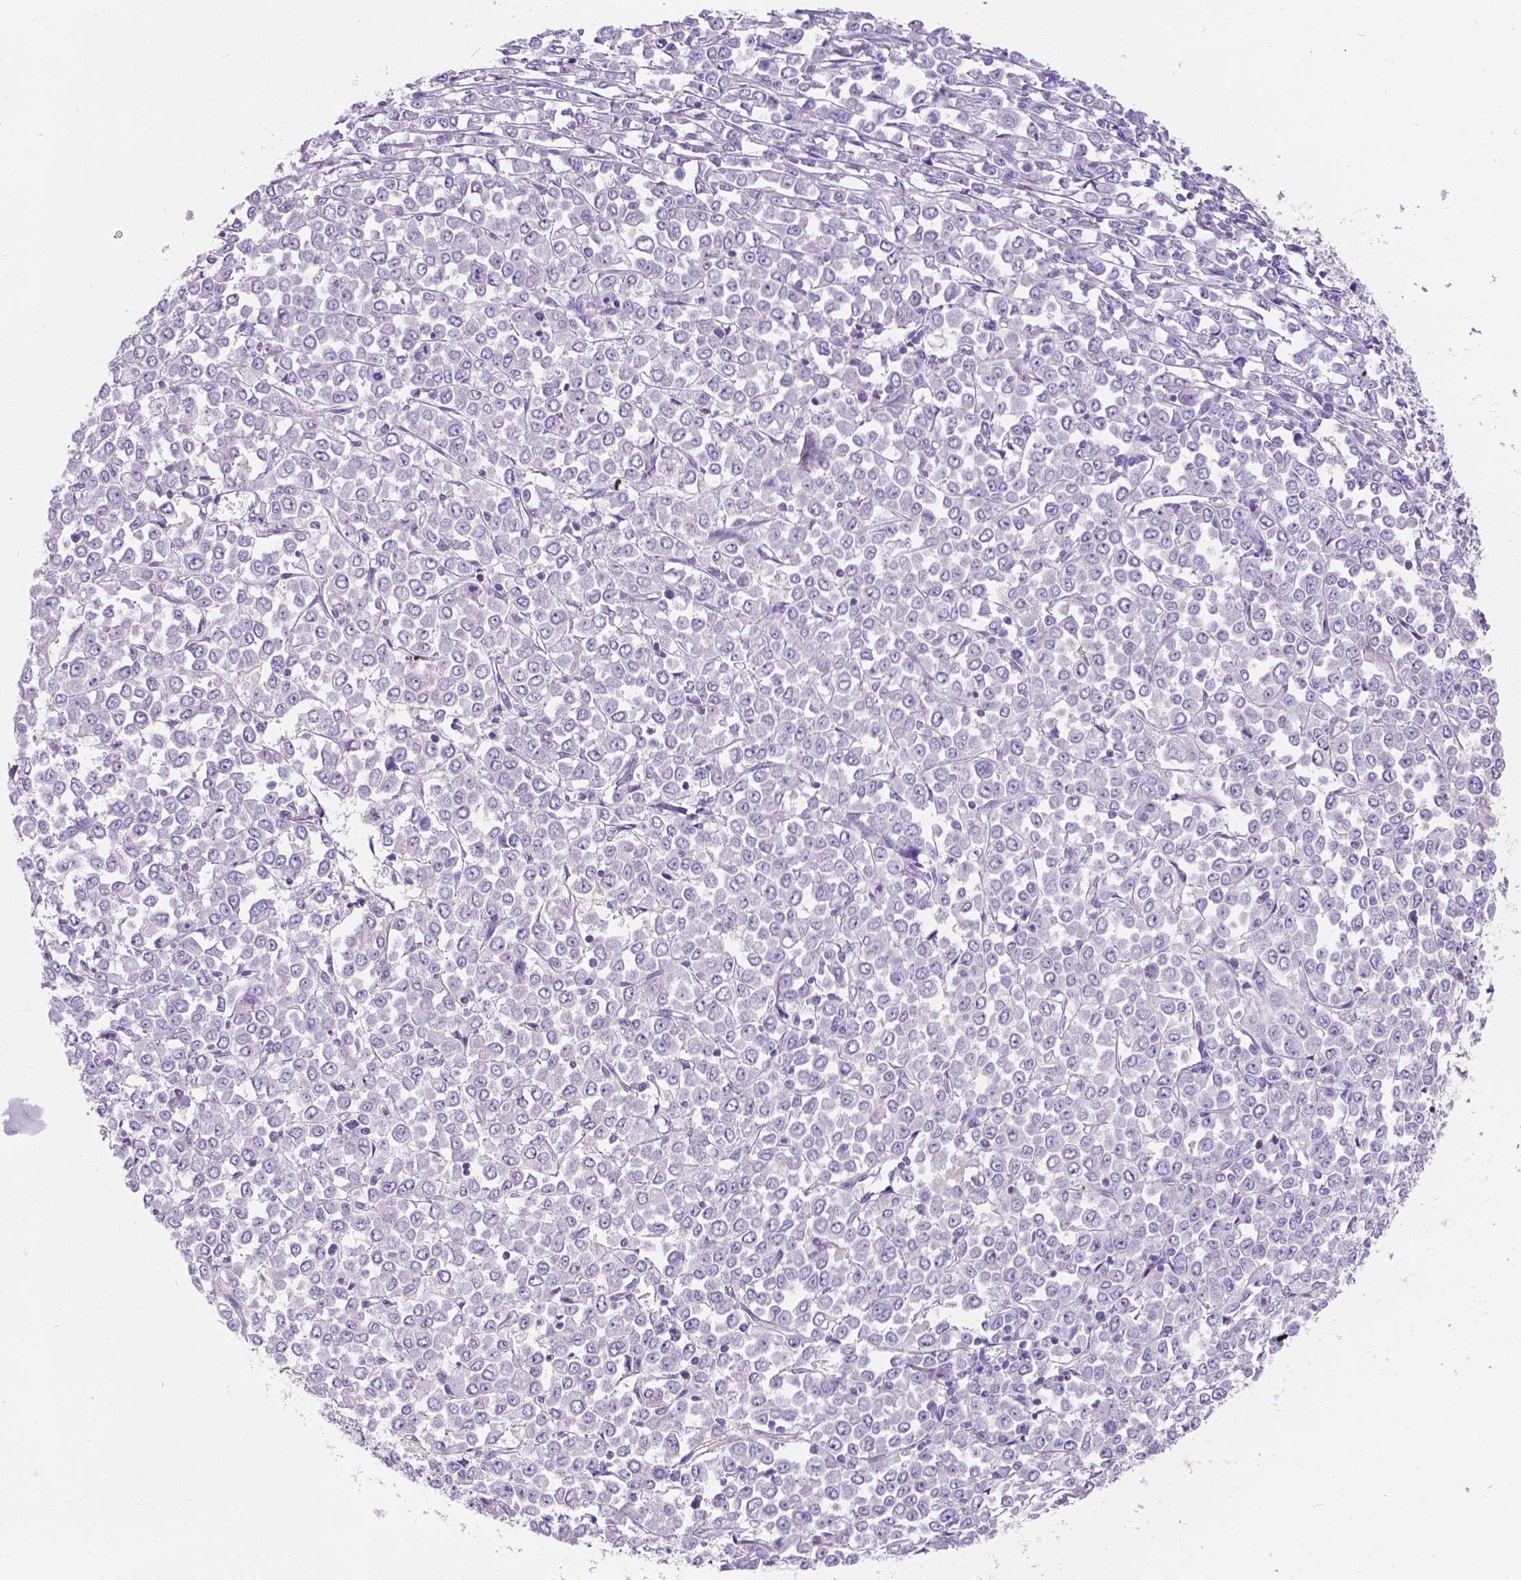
{"staining": {"intensity": "negative", "quantity": "none", "location": "none"}, "tissue": "stomach cancer", "cell_type": "Tumor cells", "image_type": "cancer", "snomed": [{"axis": "morphology", "description": "Adenocarcinoma, NOS"}, {"axis": "topography", "description": "Stomach, upper"}], "caption": "IHC micrograph of neoplastic tissue: stomach cancer stained with DAB (3,3'-diaminobenzidine) exhibits no significant protein expression in tumor cells.", "gene": "KIAA0040", "patient": {"sex": "male", "age": 70}}